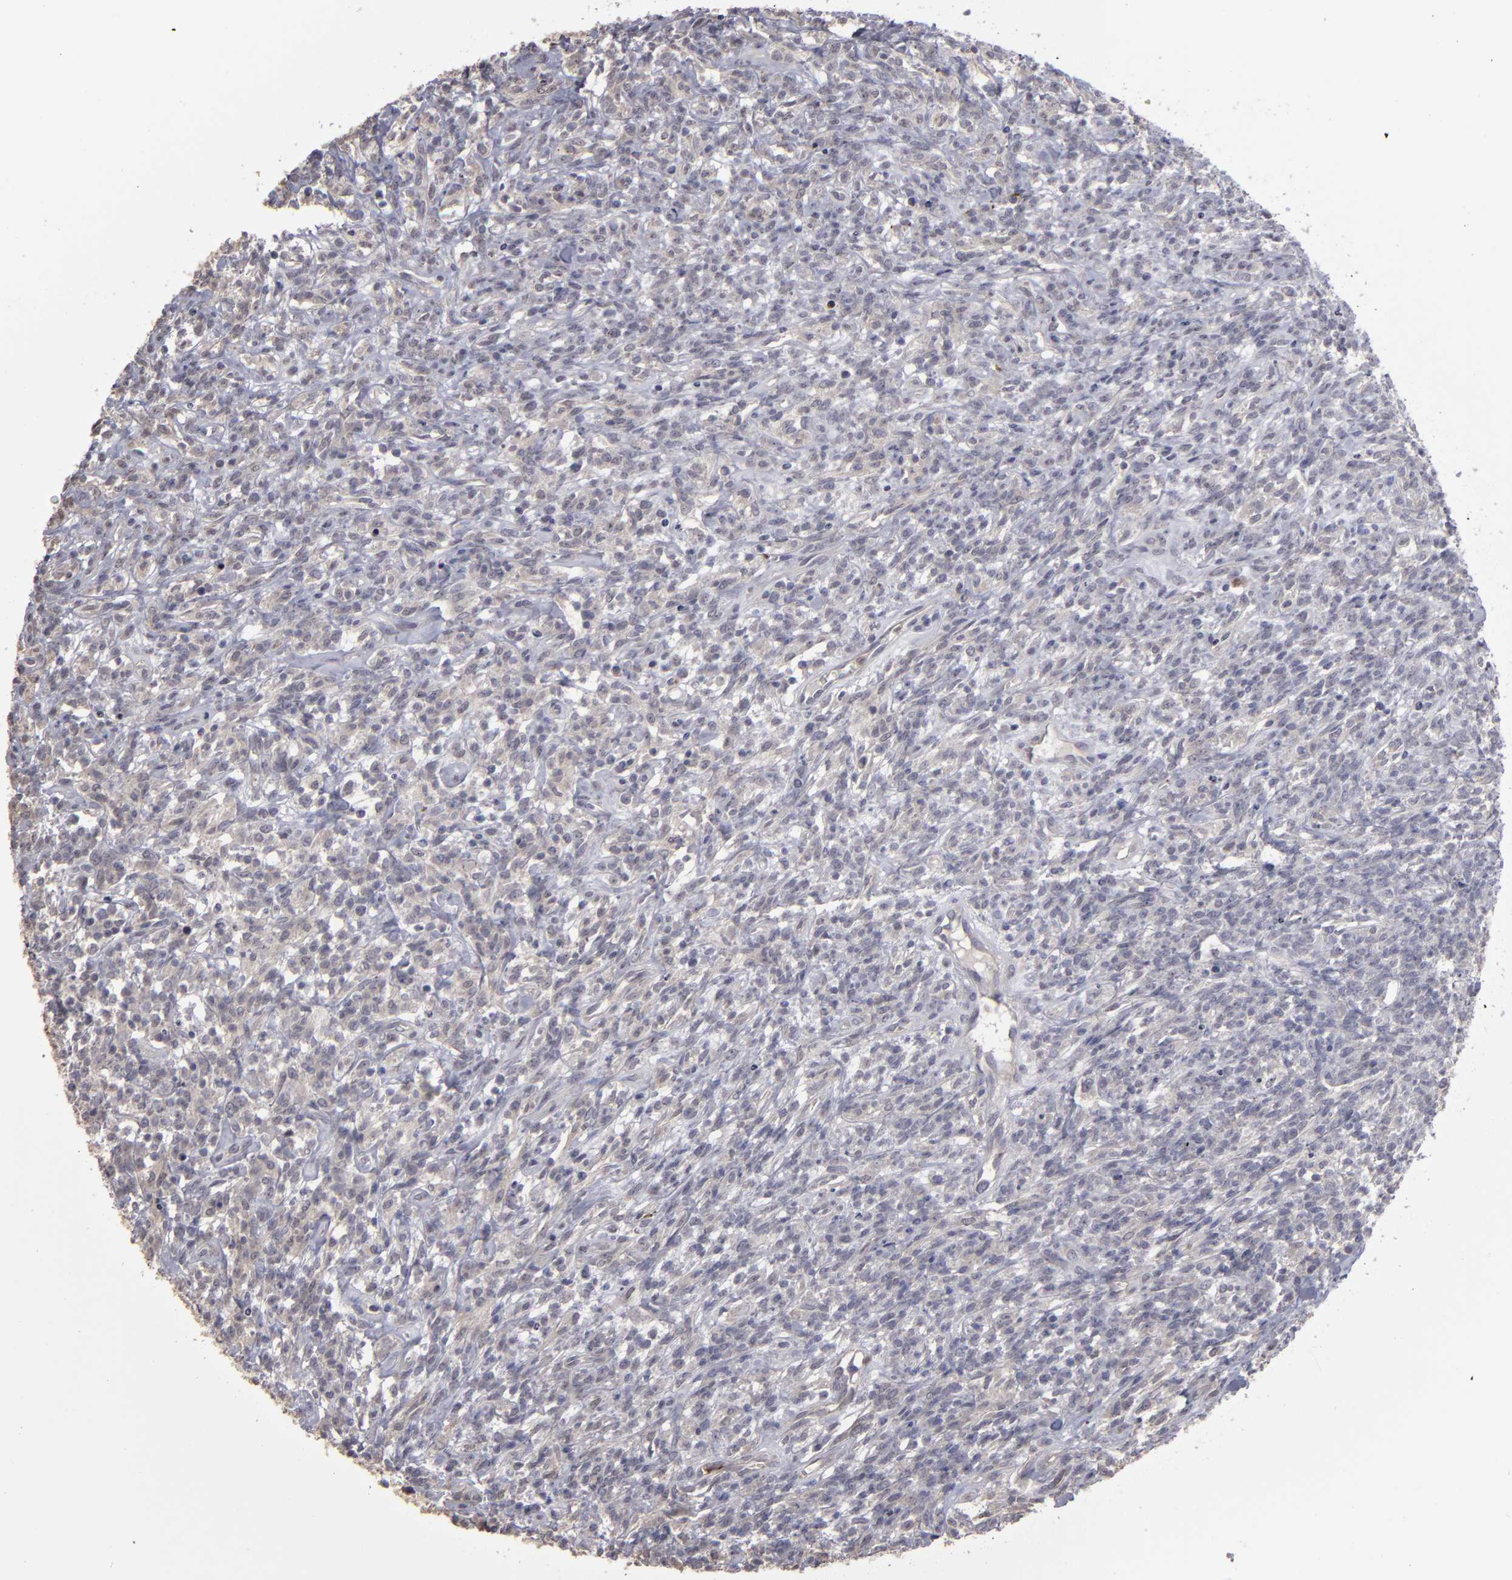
{"staining": {"intensity": "negative", "quantity": "none", "location": "none"}, "tissue": "lymphoma", "cell_type": "Tumor cells", "image_type": "cancer", "snomed": [{"axis": "morphology", "description": "Malignant lymphoma, non-Hodgkin's type, High grade"}, {"axis": "topography", "description": "Lymph node"}], "caption": "The histopathology image reveals no staining of tumor cells in lymphoma.", "gene": "CD55", "patient": {"sex": "female", "age": 73}}